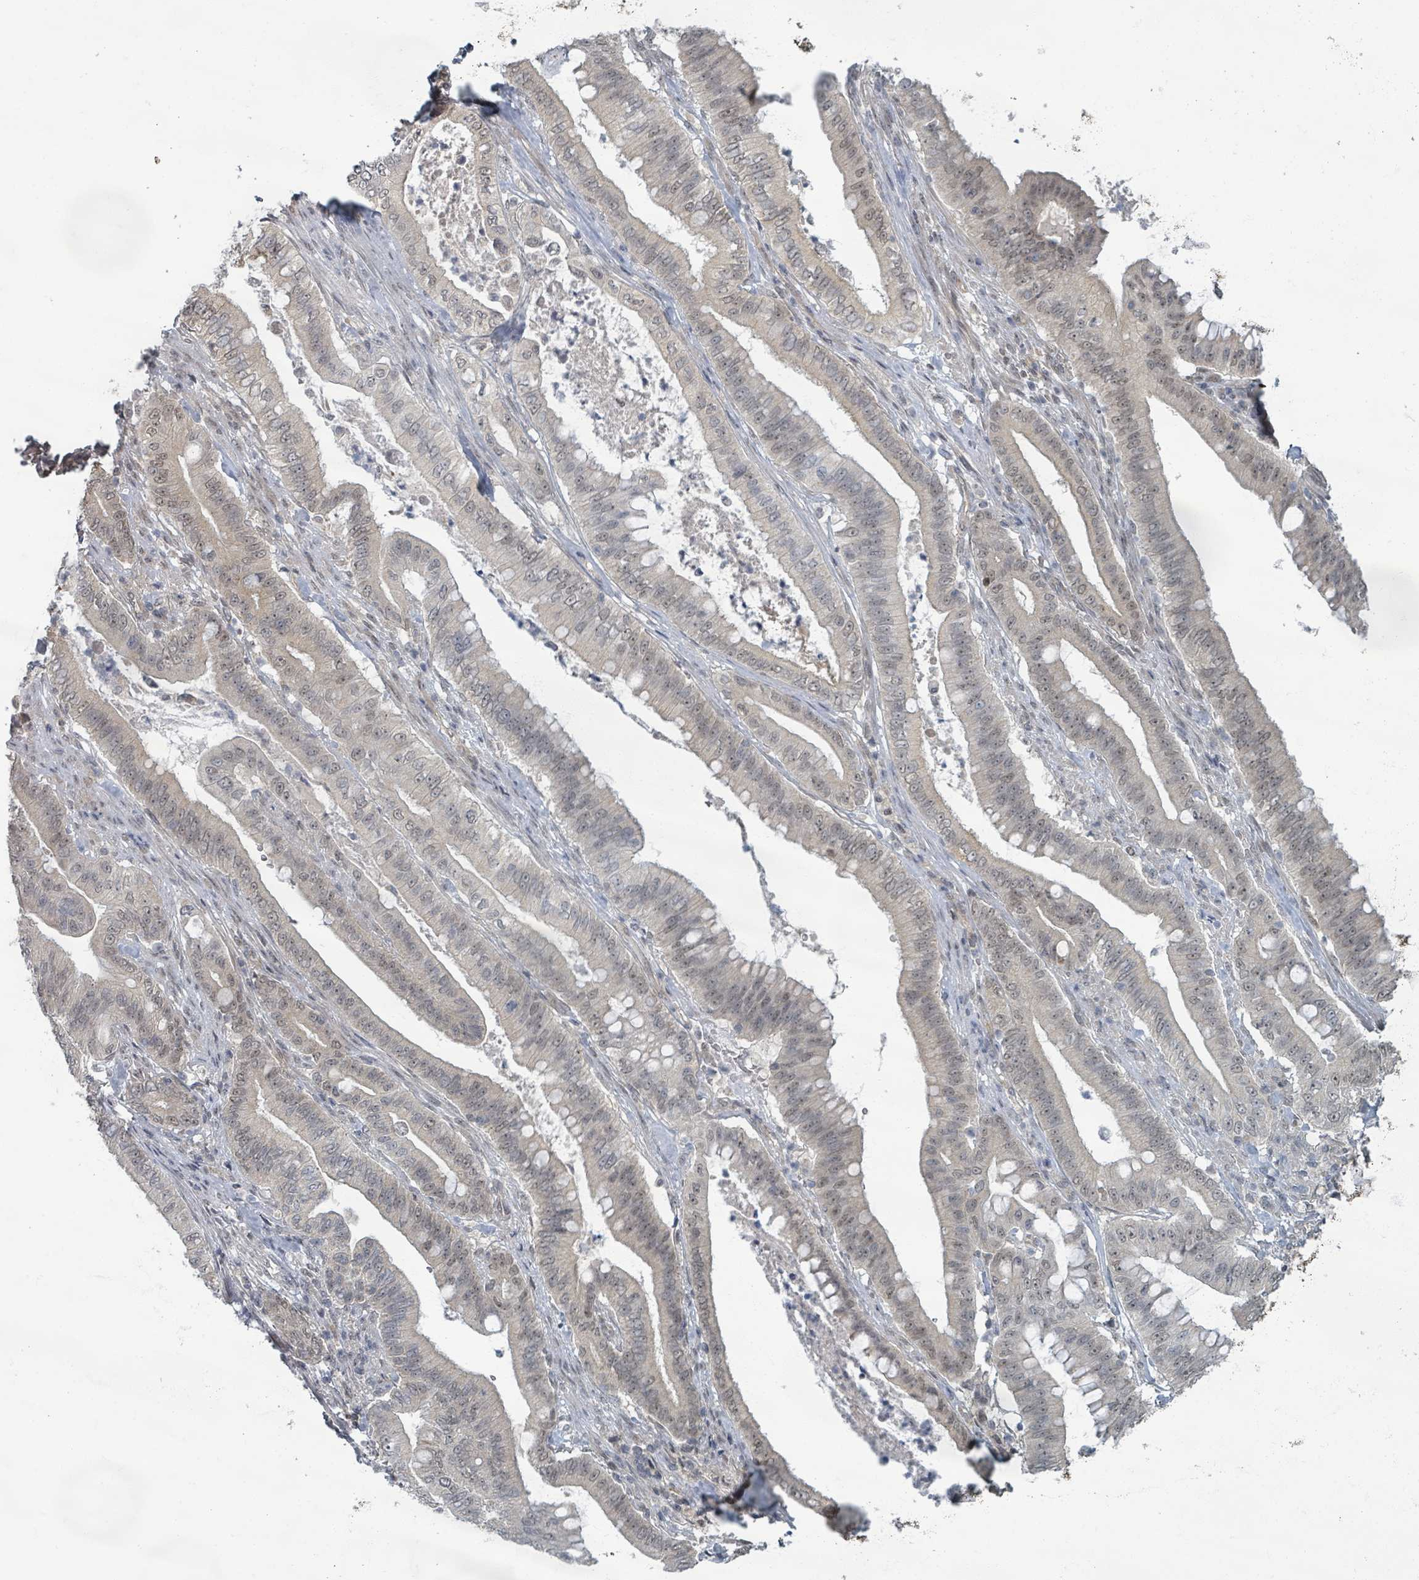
{"staining": {"intensity": "weak", "quantity": "25%-75%", "location": "nuclear"}, "tissue": "pancreatic cancer", "cell_type": "Tumor cells", "image_type": "cancer", "snomed": [{"axis": "morphology", "description": "Adenocarcinoma, NOS"}, {"axis": "topography", "description": "Pancreas"}], "caption": "Immunohistochemistry (IHC) of human adenocarcinoma (pancreatic) exhibits low levels of weak nuclear positivity in about 25%-75% of tumor cells.", "gene": "INTS15", "patient": {"sex": "male", "age": 71}}